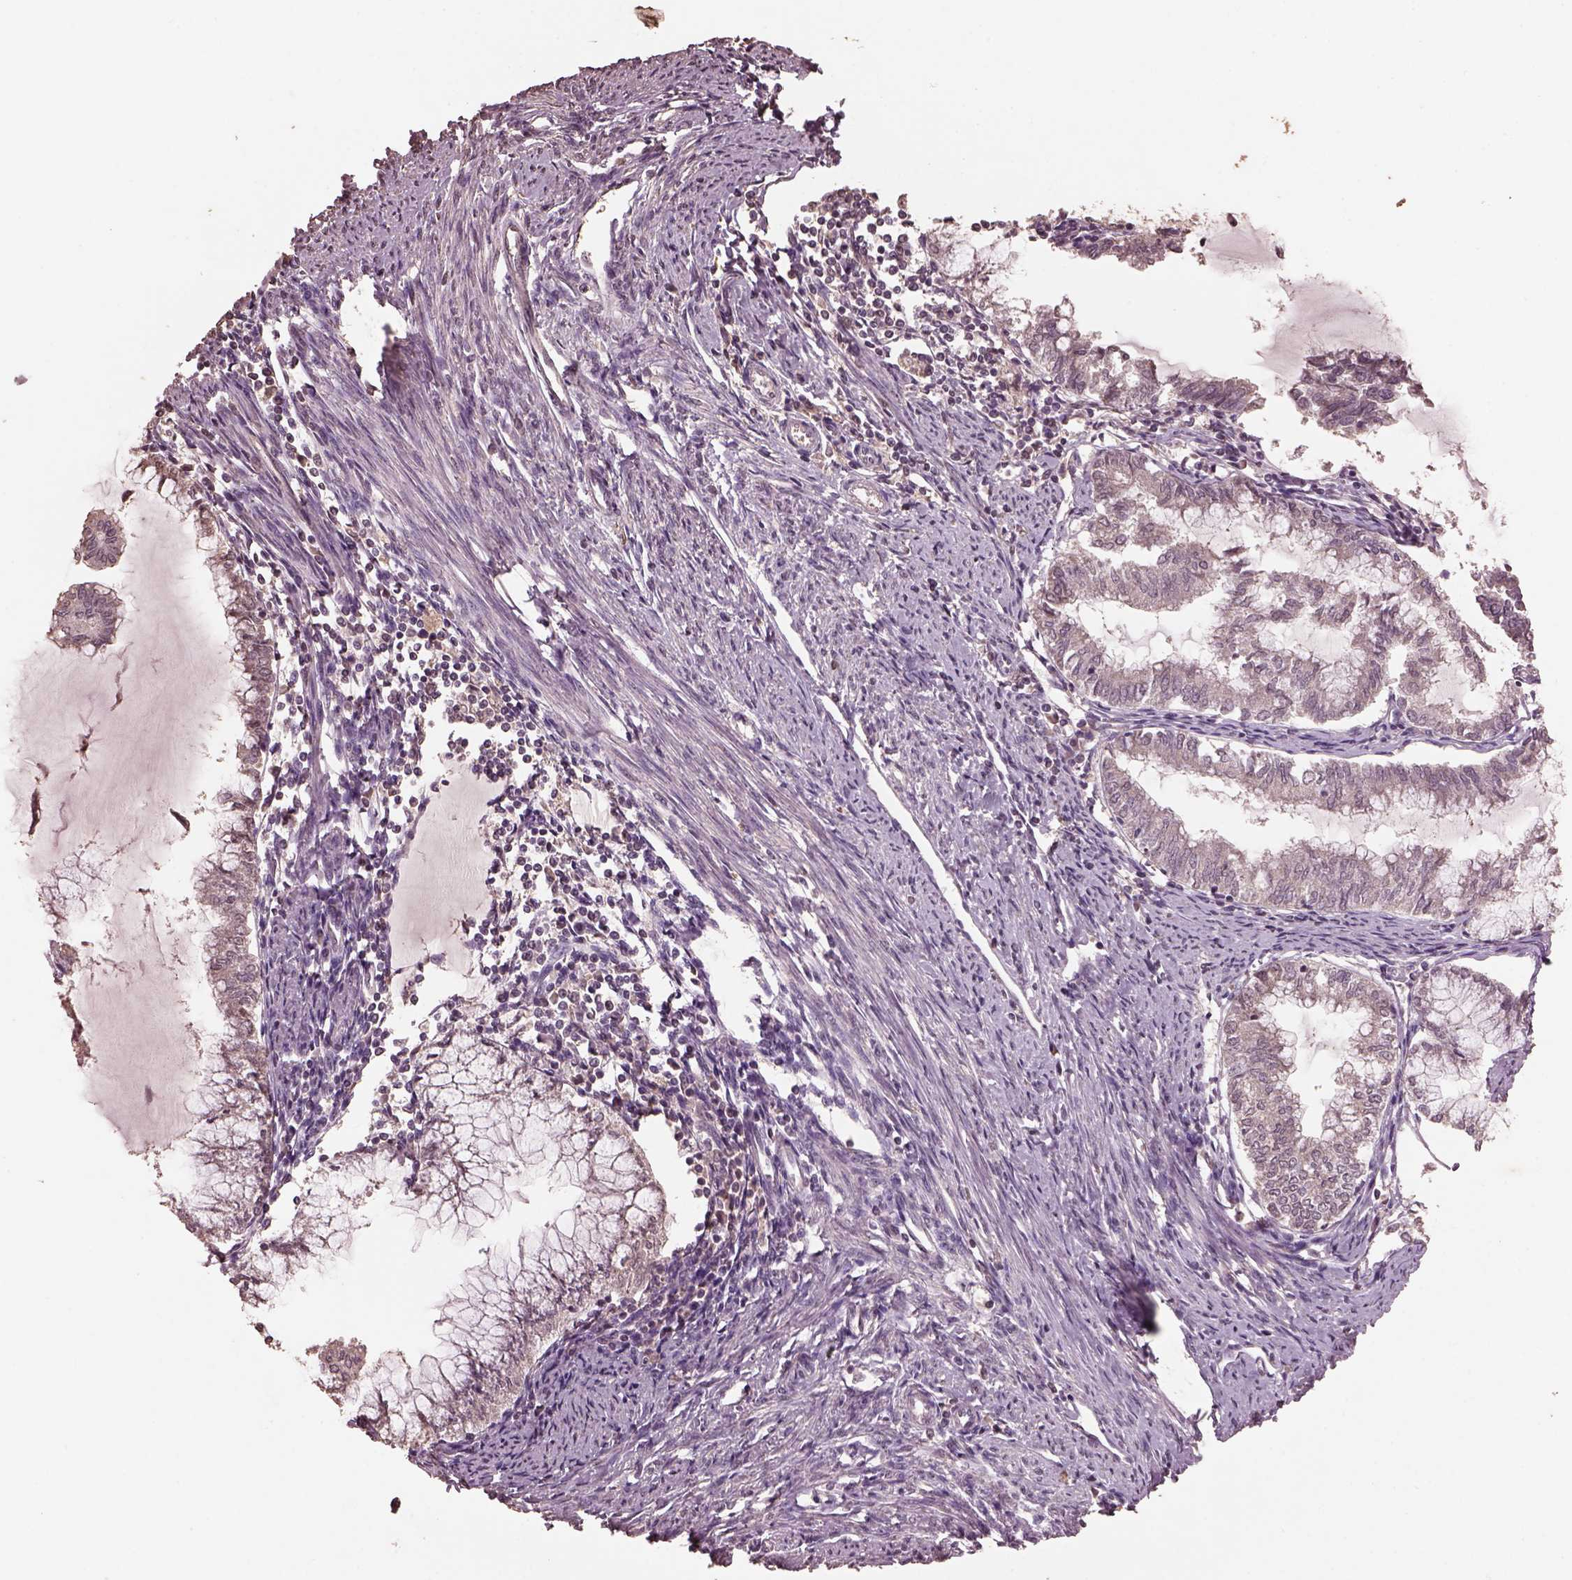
{"staining": {"intensity": "negative", "quantity": "none", "location": "none"}, "tissue": "endometrial cancer", "cell_type": "Tumor cells", "image_type": "cancer", "snomed": [{"axis": "morphology", "description": "Adenocarcinoma, NOS"}, {"axis": "topography", "description": "Endometrium"}], "caption": "Tumor cells are negative for brown protein staining in adenocarcinoma (endometrial).", "gene": "CPT1C", "patient": {"sex": "female", "age": 79}}